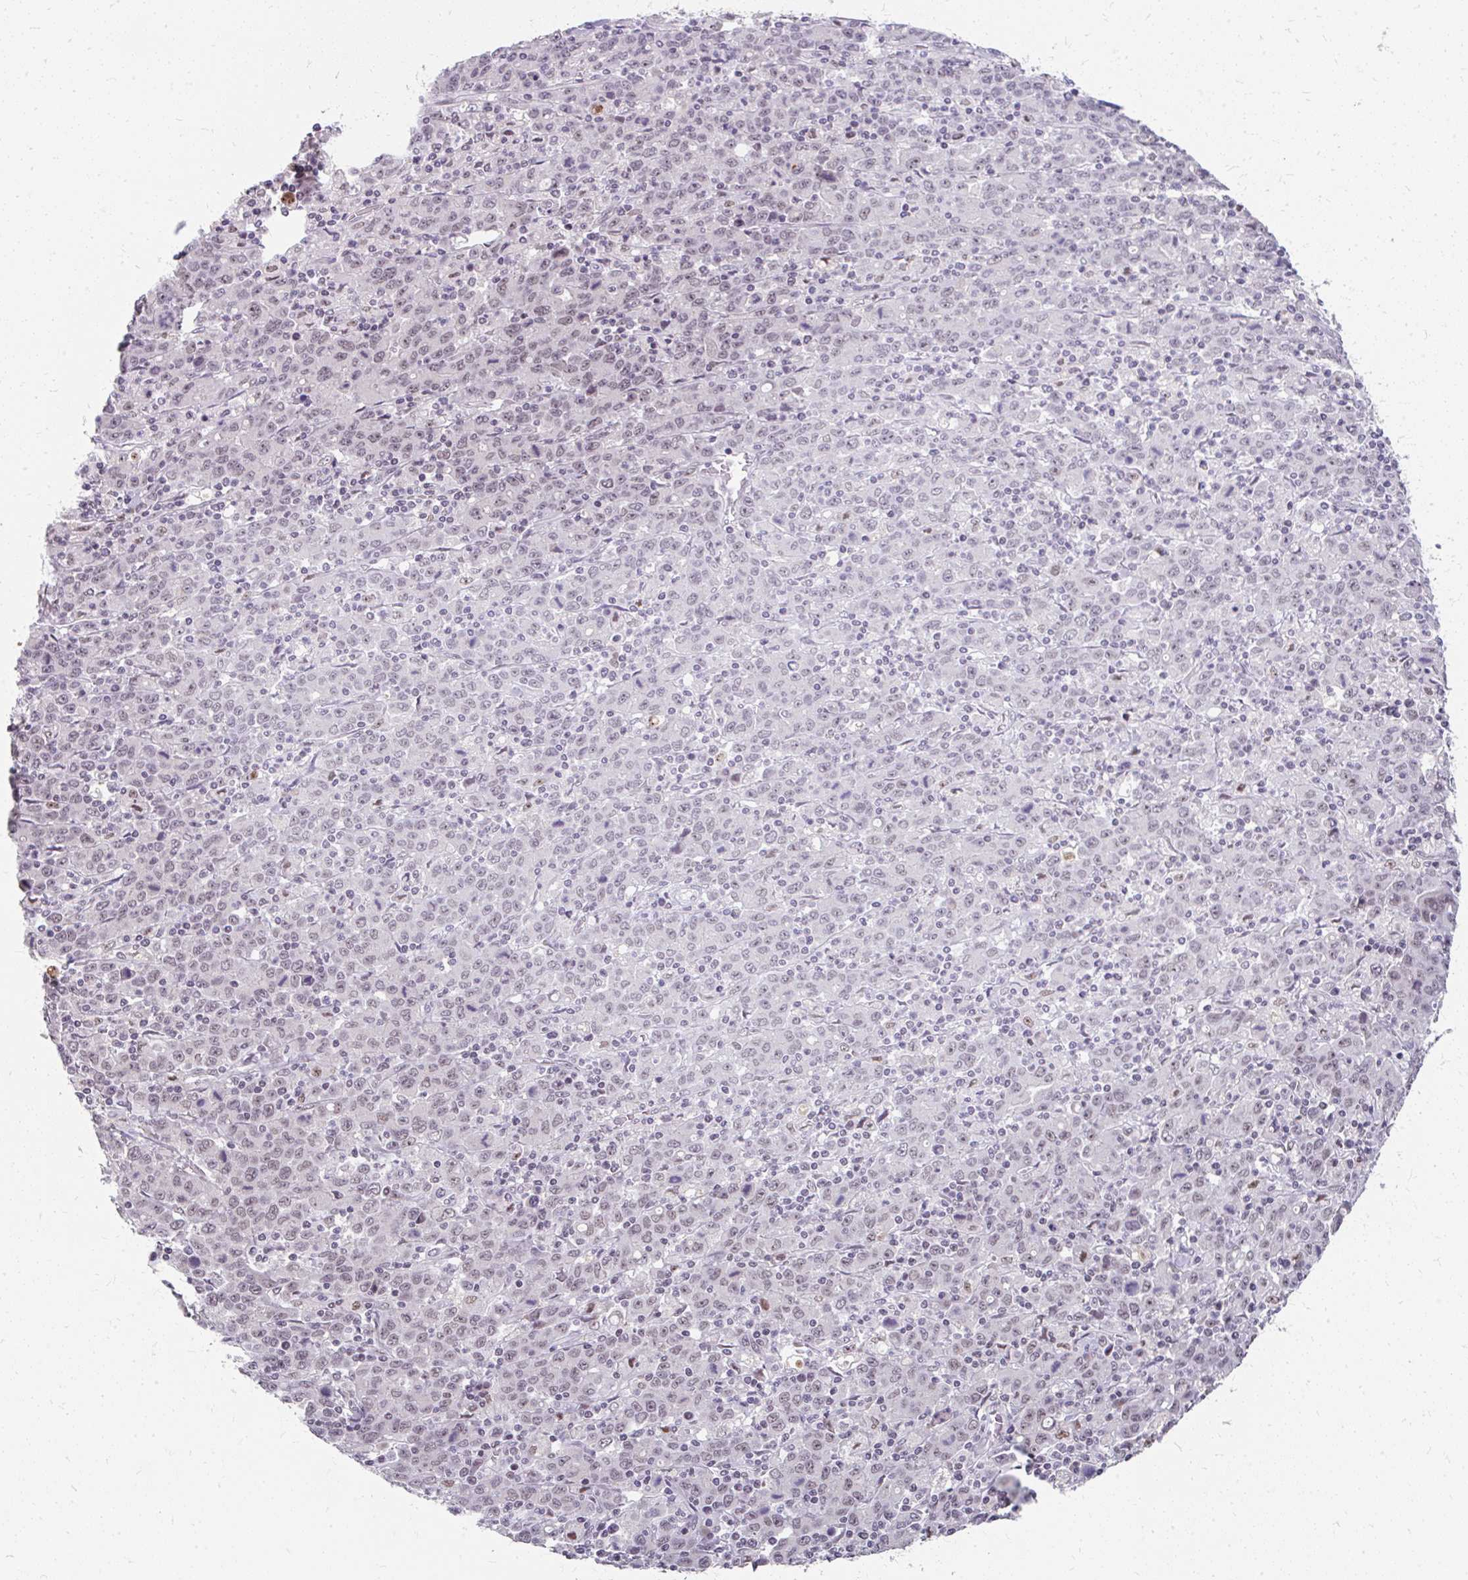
{"staining": {"intensity": "weak", "quantity": "<25%", "location": "nuclear"}, "tissue": "stomach cancer", "cell_type": "Tumor cells", "image_type": "cancer", "snomed": [{"axis": "morphology", "description": "Adenocarcinoma, NOS"}, {"axis": "topography", "description": "Stomach, upper"}], "caption": "This is an IHC histopathology image of human stomach cancer (adenocarcinoma). There is no positivity in tumor cells.", "gene": "GTF2H1", "patient": {"sex": "male", "age": 69}}